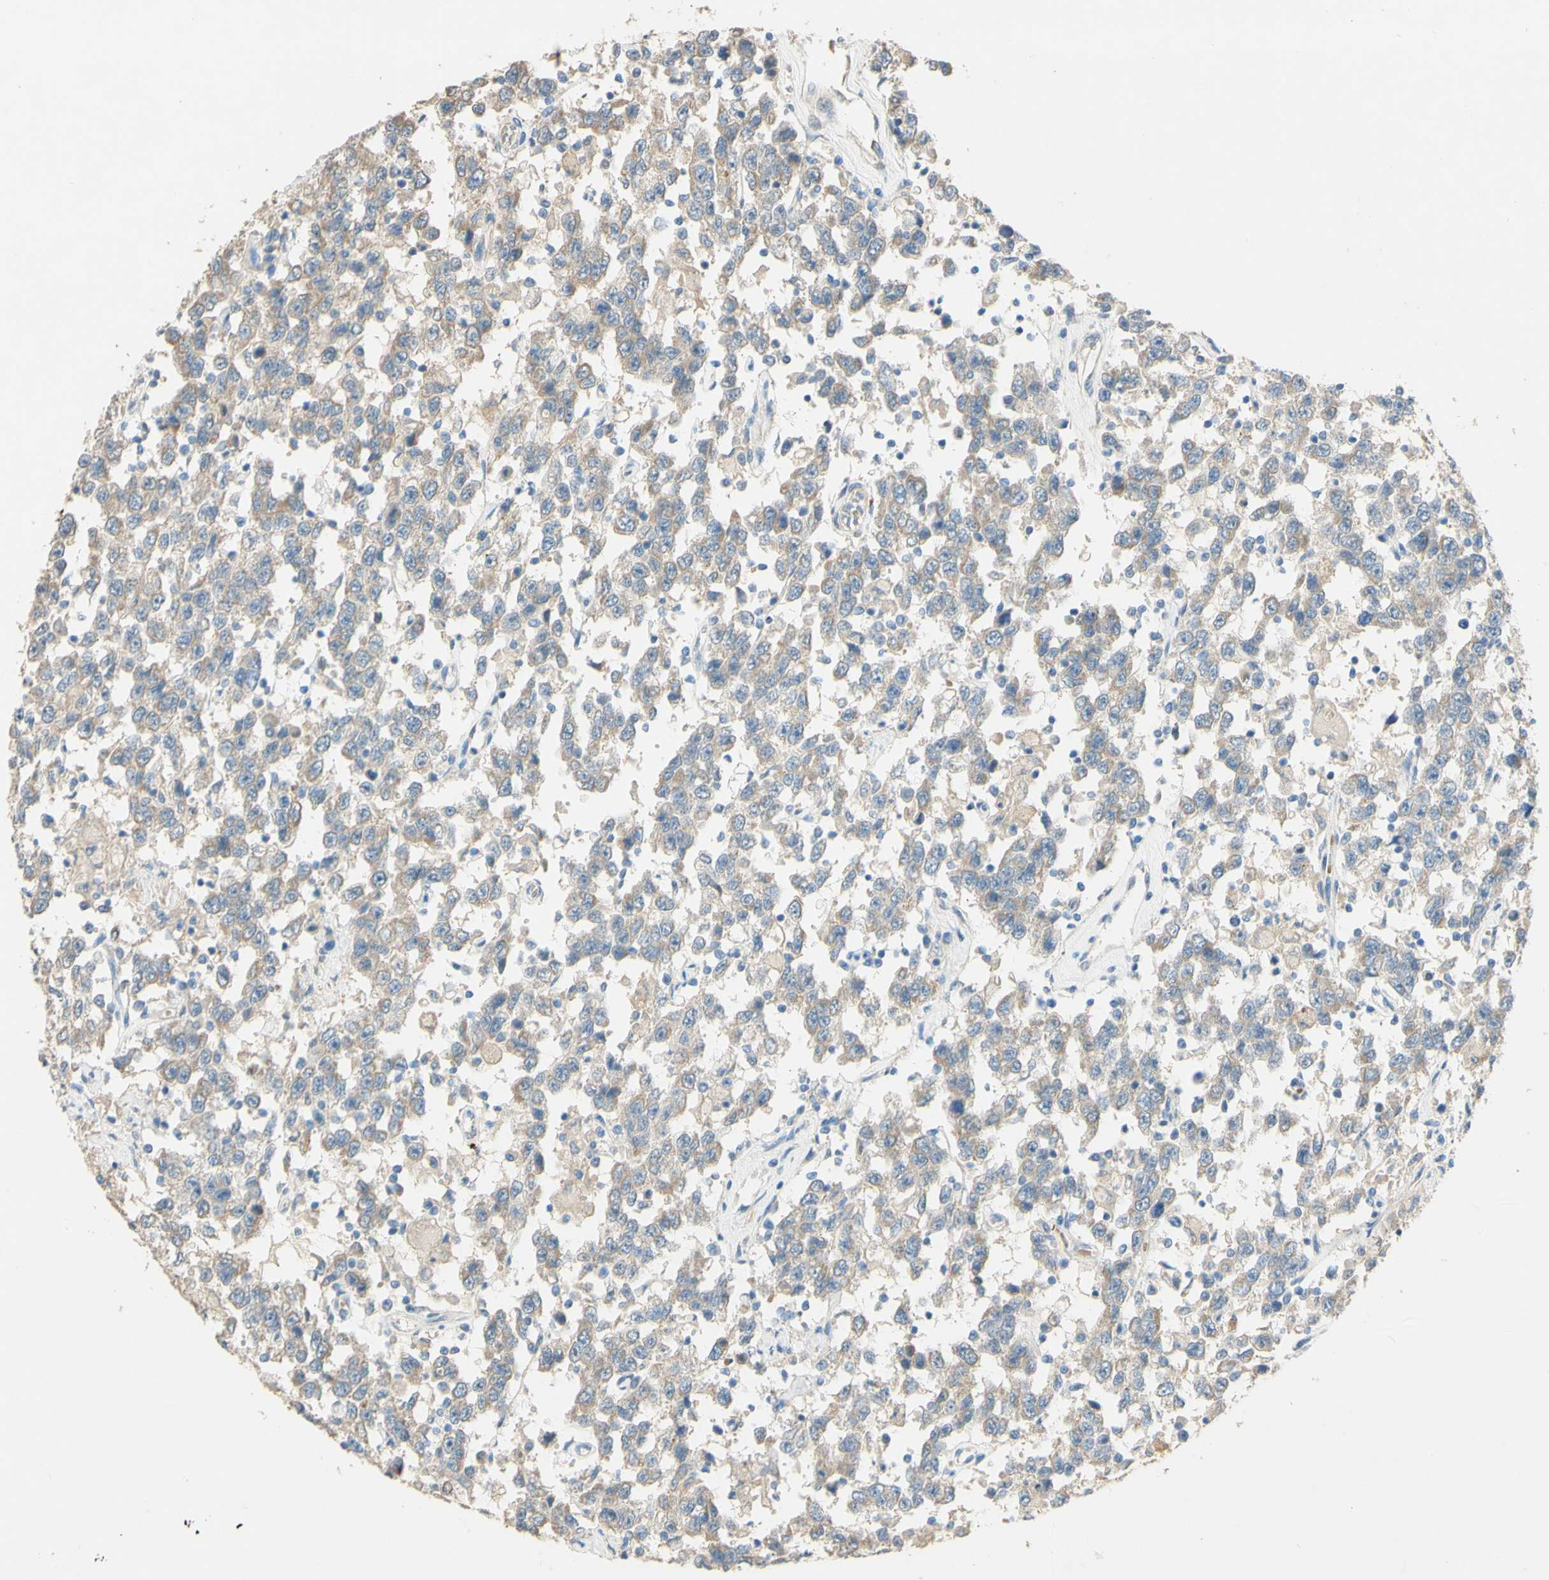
{"staining": {"intensity": "weak", "quantity": ">75%", "location": "cytoplasmic/membranous"}, "tissue": "testis cancer", "cell_type": "Tumor cells", "image_type": "cancer", "snomed": [{"axis": "morphology", "description": "Seminoma, NOS"}, {"axis": "topography", "description": "Testis"}], "caption": "Seminoma (testis) stained with a protein marker exhibits weak staining in tumor cells.", "gene": "DKK3", "patient": {"sex": "male", "age": 41}}